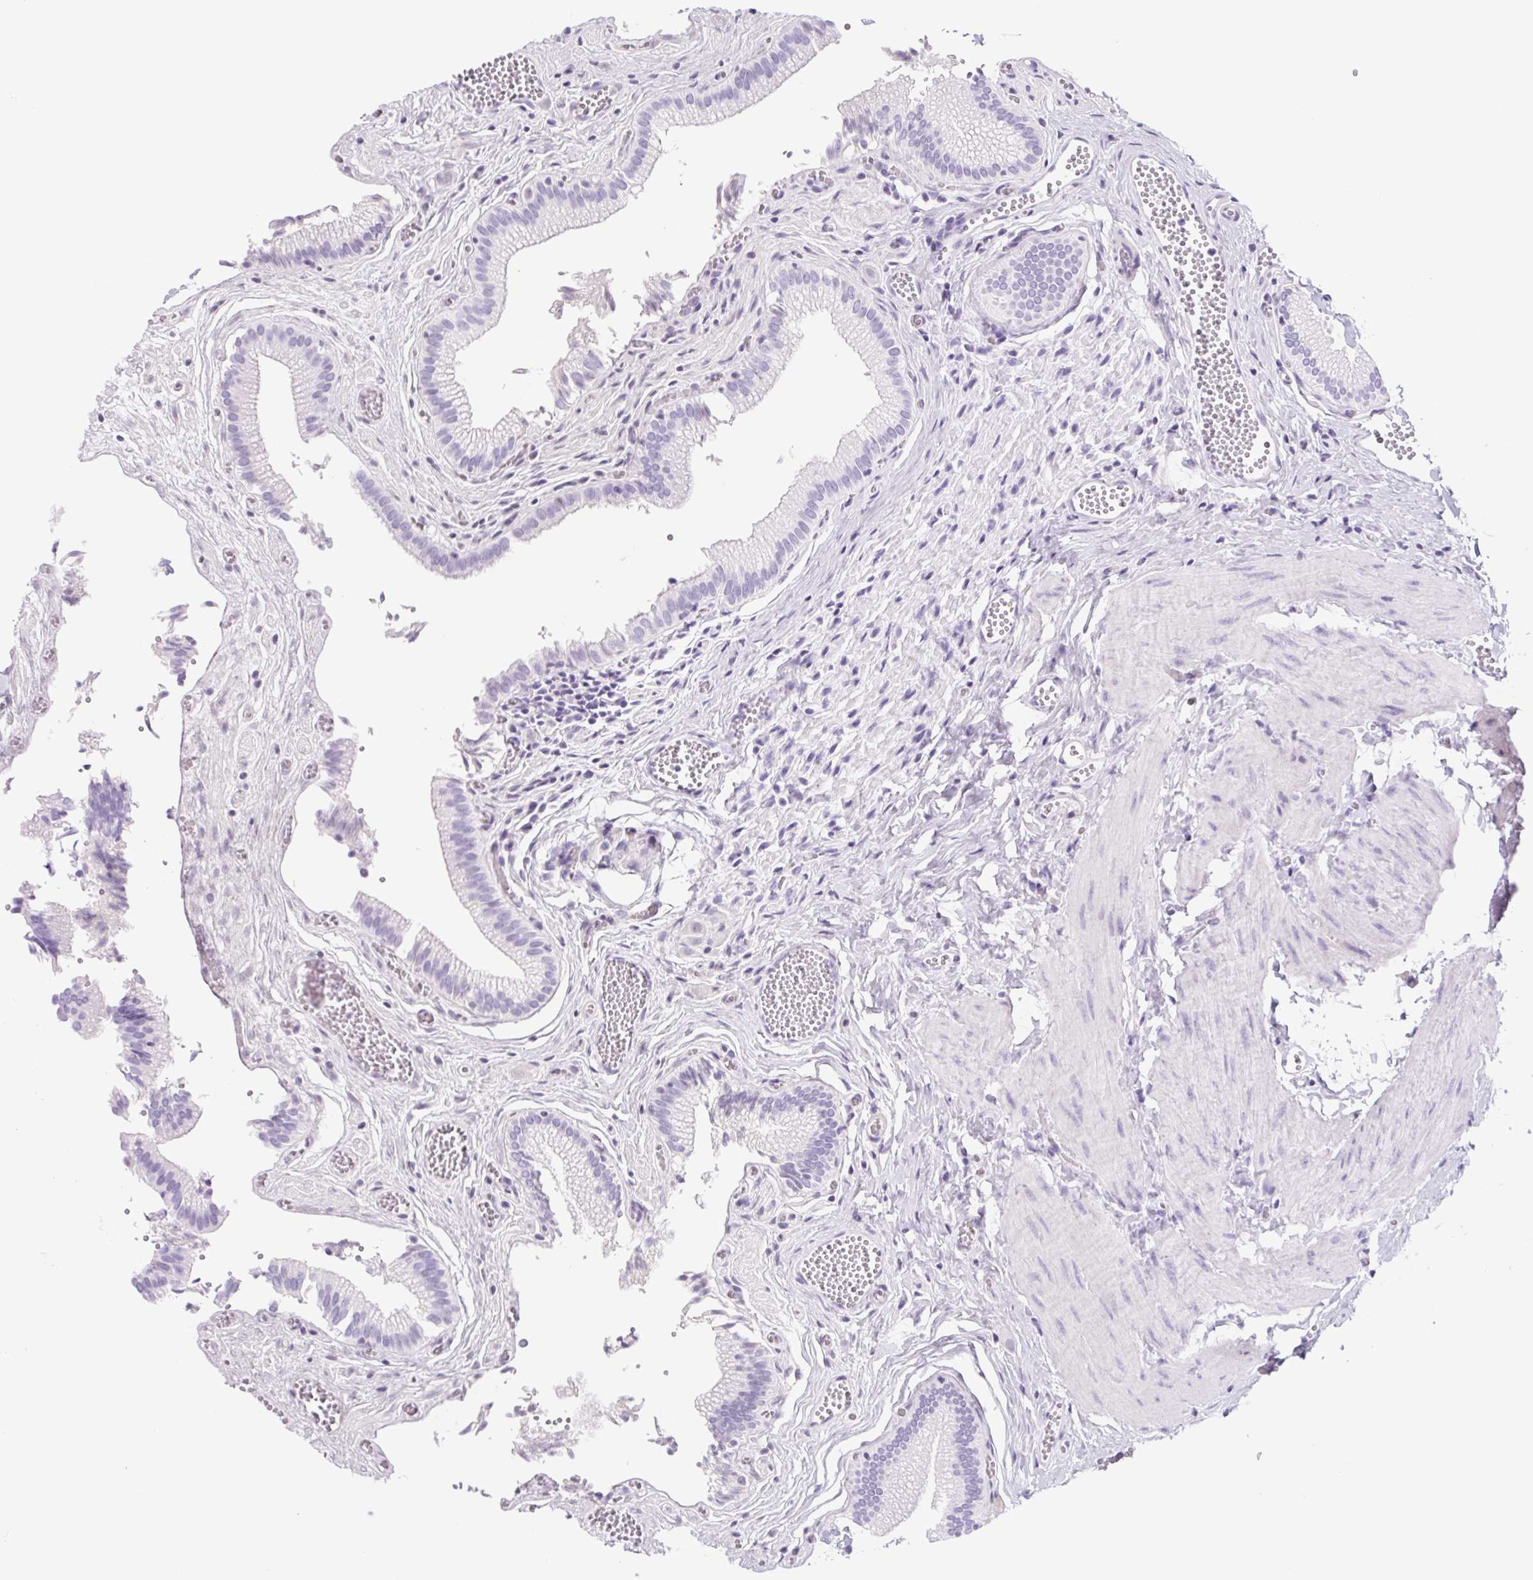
{"staining": {"intensity": "negative", "quantity": "none", "location": "none"}, "tissue": "gallbladder", "cell_type": "Glandular cells", "image_type": "normal", "snomed": [{"axis": "morphology", "description": "Normal tissue, NOS"}, {"axis": "topography", "description": "Gallbladder"}, {"axis": "topography", "description": "Peripheral nerve tissue"}], "caption": "This histopathology image is of benign gallbladder stained with immunohistochemistry (IHC) to label a protein in brown with the nuclei are counter-stained blue. There is no staining in glandular cells. (DAB (3,3'-diaminobenzidine) immunohistochemistry with hematoxylin counter stain).", "gene": "CYP21A2", "patient": {"sex": "male", "age": 17}}